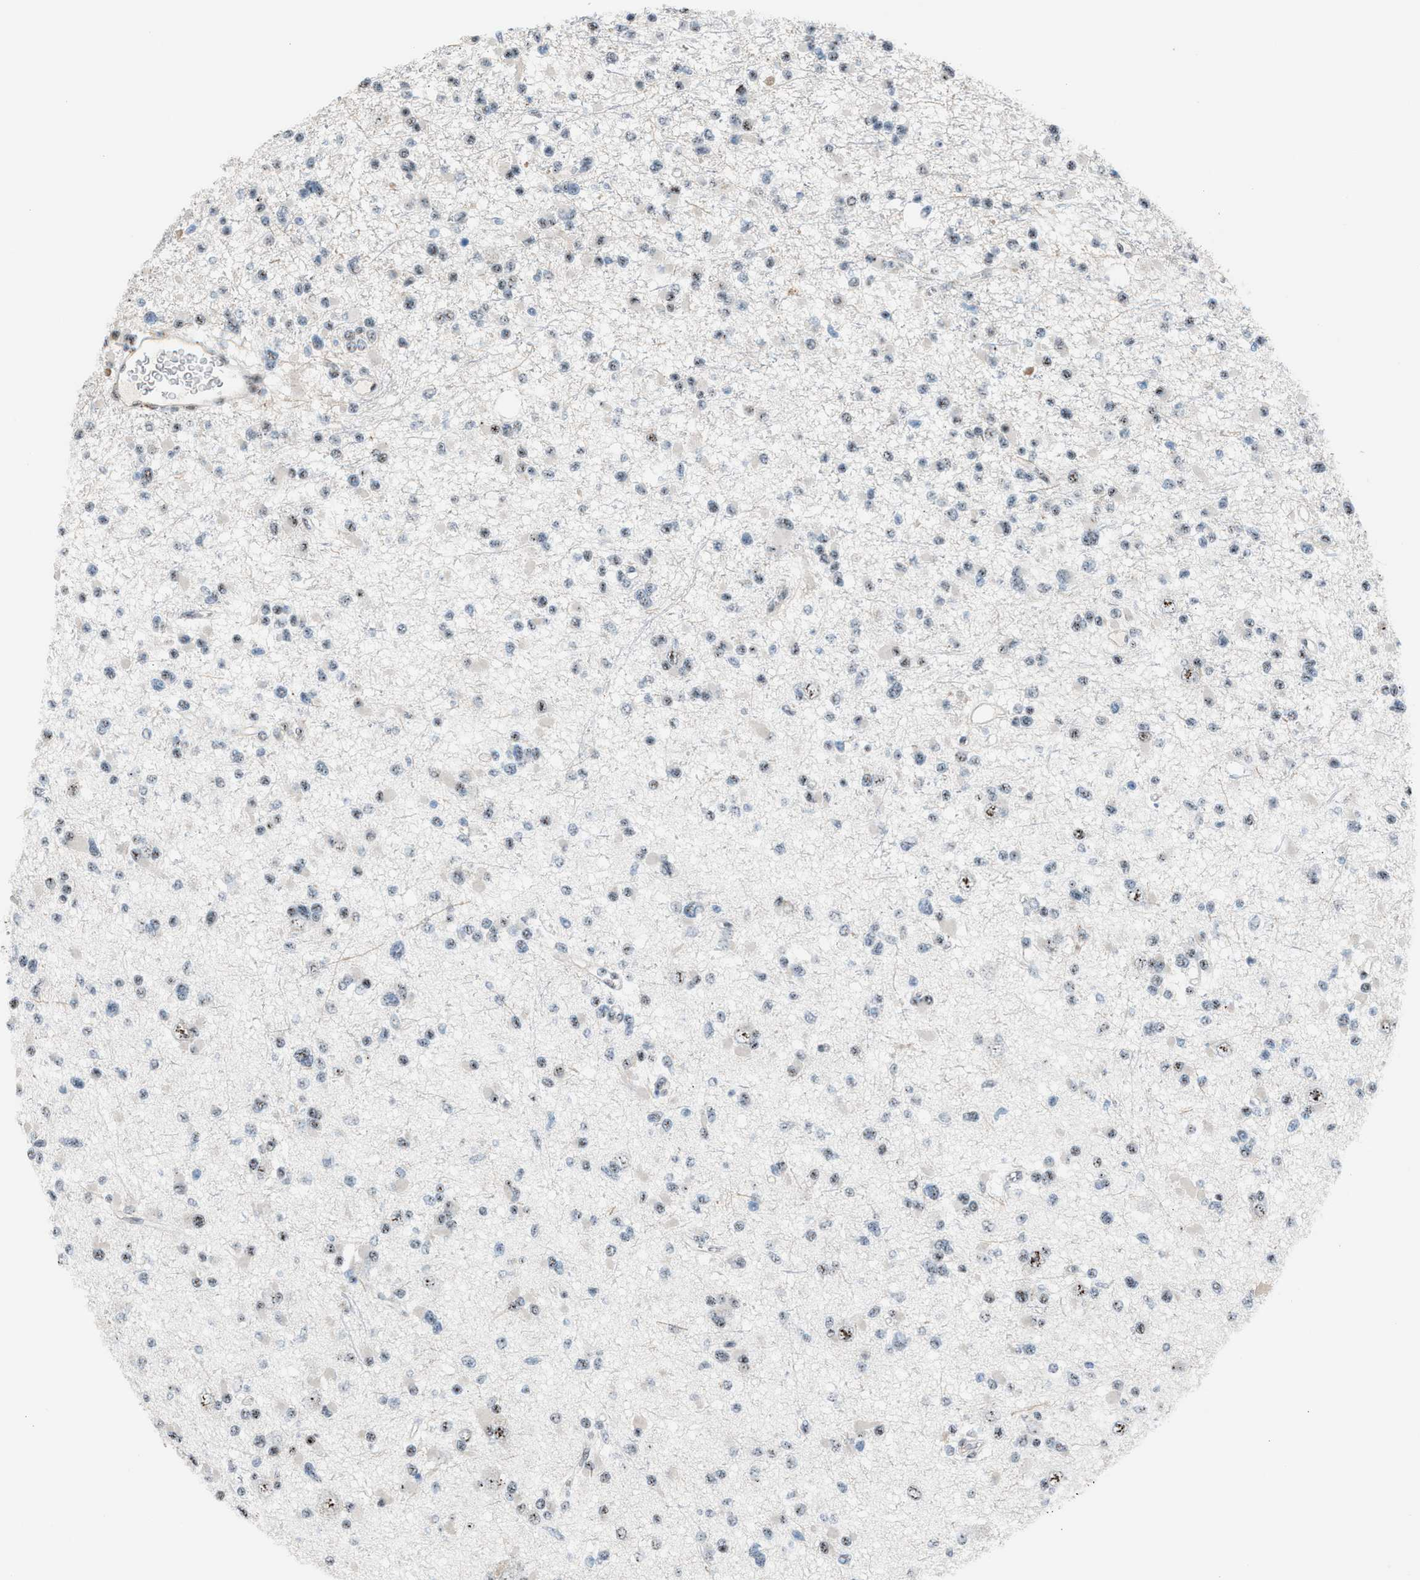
{"staining": {"intensity": "weak", "quantity": "25%-75%", "location": "nuclear"}, "tissue": "glioma", "cell_type": "Tumor cells", "image_type": "cancer", "snomed": [{"axis": "morphology", "description": "Glioma, malignant, Low grade"}, {"axis": "topography", "description": "Brain"}], "caption": "Malignant glioma (low-grade) stained with a brown dye exhibits weak nuclear positive staining in approximately 25%-75% of tumor cells.", "gene": "CENPP", "patient": {"sex": "female", "age": 22}}